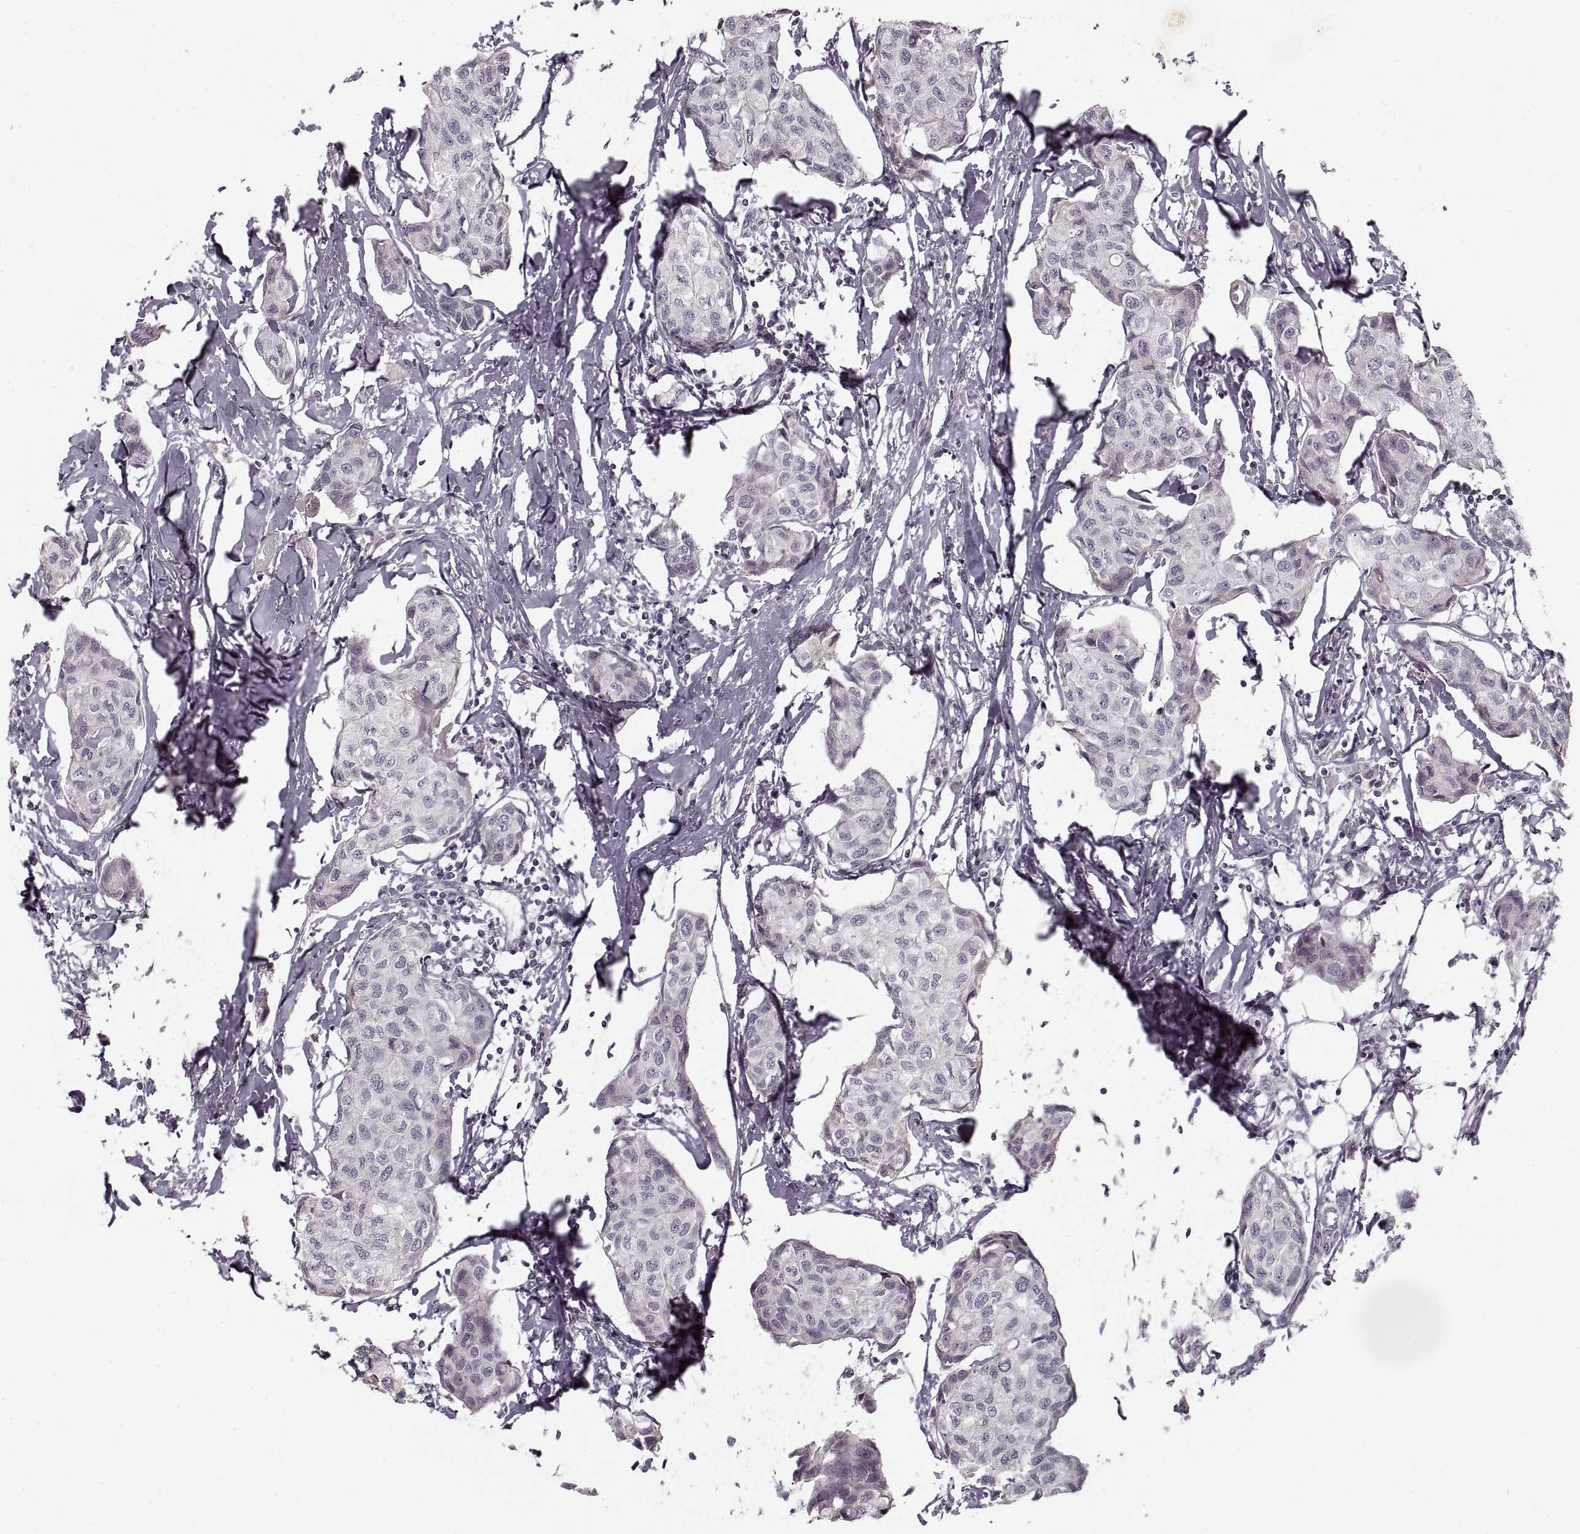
{"staining": {"intensity": "negative", "quantity": "none", "location": "none"}, "tissue": "breast cancer", "cell_type": "Tumor cells", "image_type": "cancer", "snomed": [{"axis": "morphology", "description": "Duct carcinoma"}, {"axis": "topography", "description": "Breast"}], "caption": "High magnification brightfield microscopy of breast cancer stained with DAB (3,3'-diaminobenzidine) (brown) and counterstained with hematoxylin (blue): tumor cells show no significant positivity.", "gene": "ASIC3", "patient": {"sex": "female", "age": 80}}